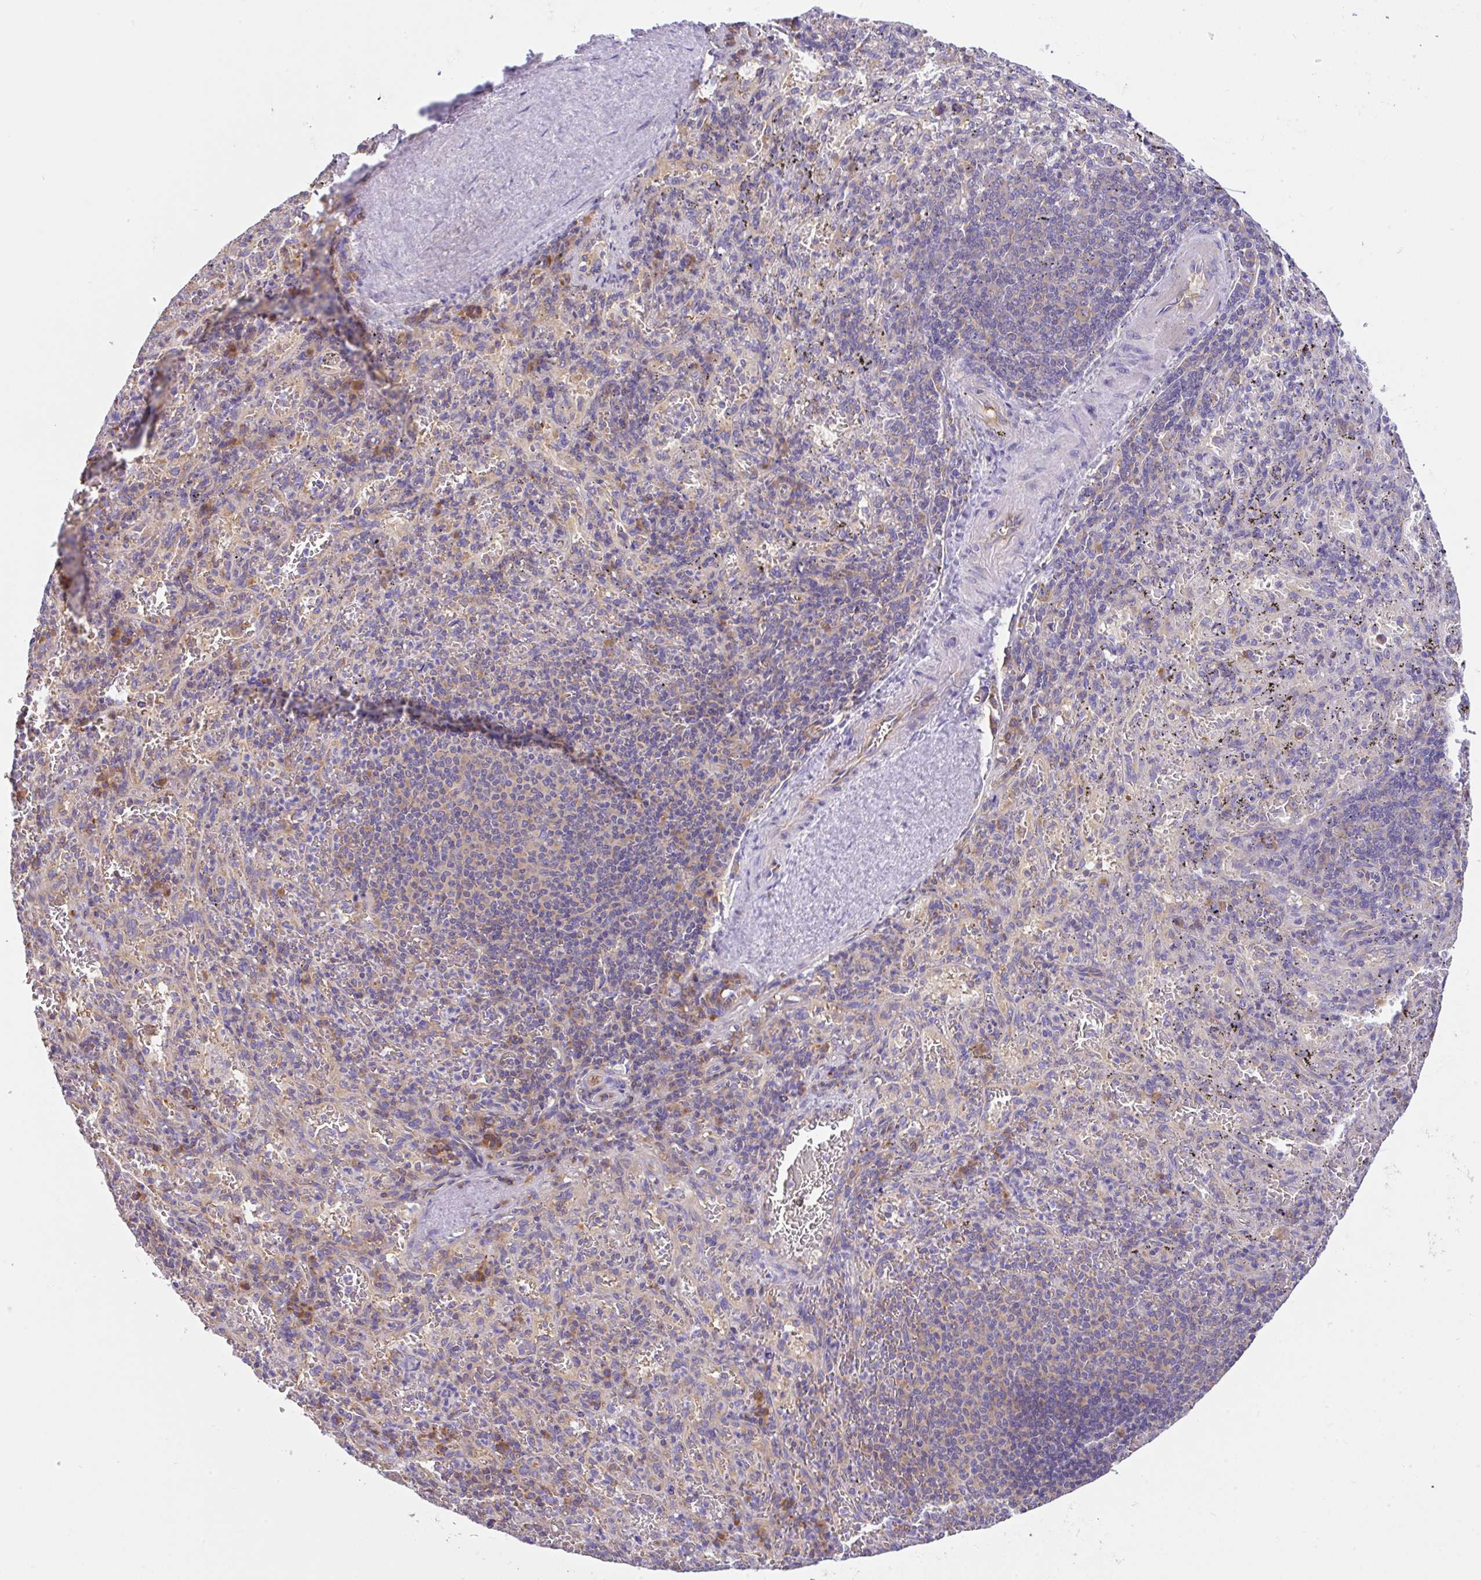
{"staining": {"intensity": "moderate", "quantity": "<25%", "location": "cytoplasmic/membranous"}, "tissue": "spleen", "cell_type": "Cells in red pulp", "image_type": "normal", "snomed": [{"axis": "morphology", "description": "Normal tissue, NOS"}, {"axis": "topography", "description": "Spleen"}], "caption": "Moderate cytoplasmic/membranous expression for a protein is present in approximately <25% of cells in red pulp of unremarkable spleen using IHC.", "gene": "GFPT2", "patient": {"sex": "male", "age": 57}}